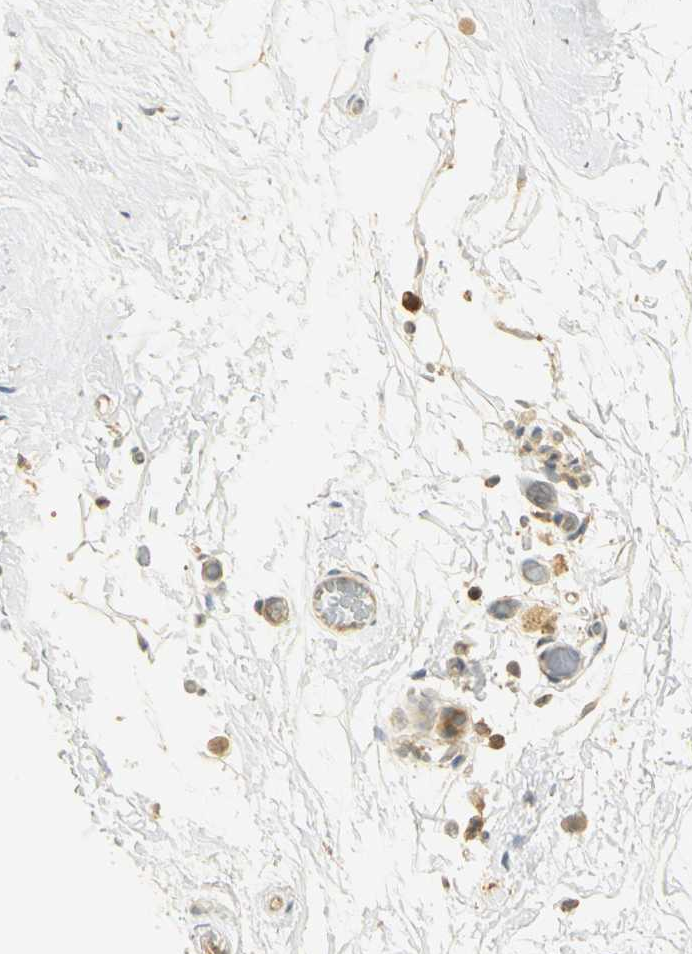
{"staining": {"intensity": "moderate", "quantity": ">75%", "location": "cytoplasmic/membranous"}, "tissue": "breast", "cell_type": "Adipocytes", "image_type": "normal", "snomed": [{"axis": "morphology", "description": "Normal tissue, NOS"}, {"axis": "topography", "description": "Breast"}], "caption": "This photomicrograph reveals immunohistochemistry staining of normal breast, with medium moderate cytoplasmic/membranous positivity in about >75% of adipocytes.", "gene": "RARS1", "patient": {"sex": "female", "age": 75}}